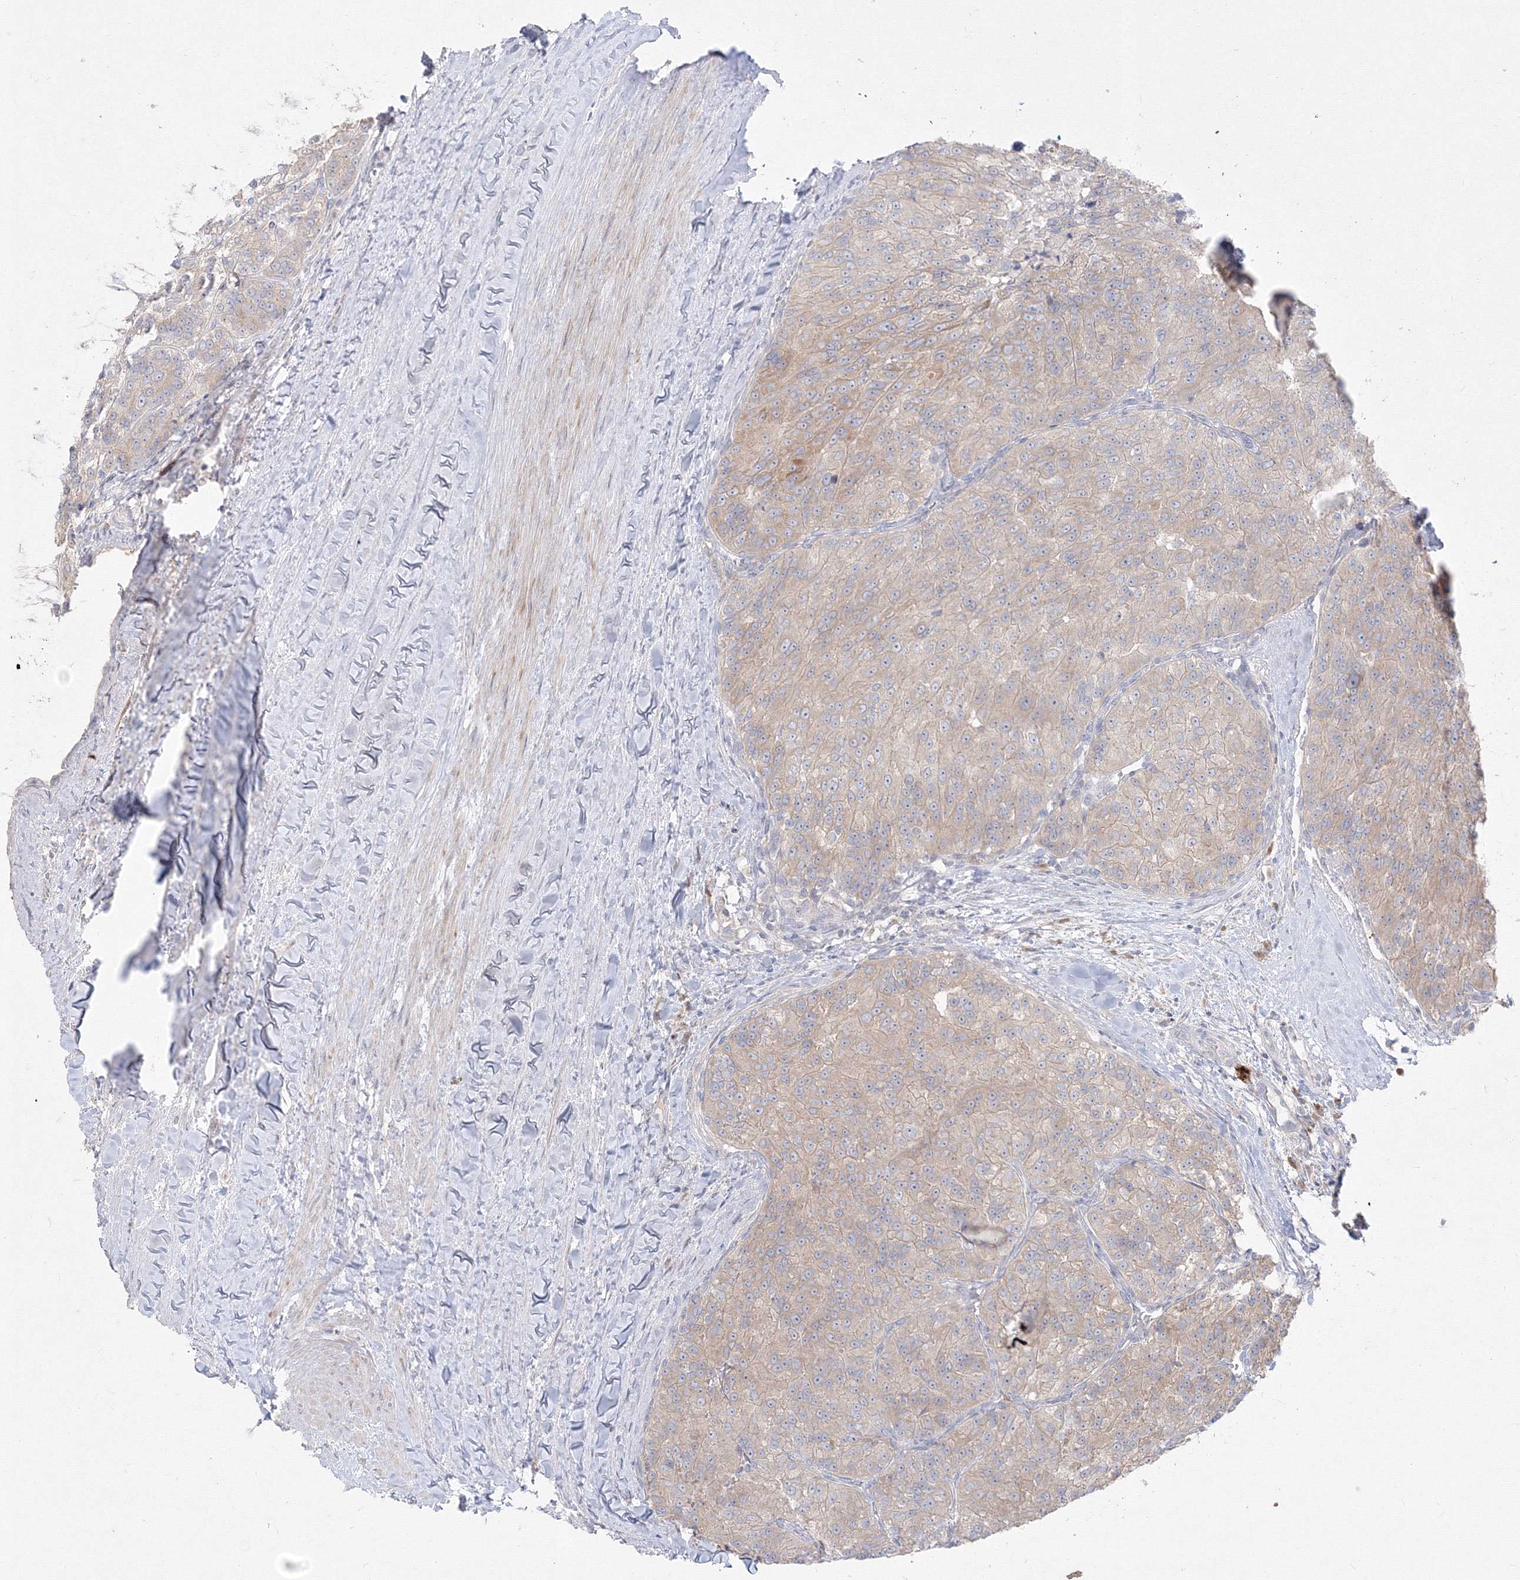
{"staining": {"intensity": "weak", "quantity": ">75%", "location": "cytoplasmic/membranous"}, "tissue": "renal cancer", "cell_type": "Tumor cells", "image_type": "cancer", "snomed": [{"axis": "morphology", "description": "Adenocarcinoma, NOS"}, {"axis": "topography", "description": "Kidney"}], "caption": "The immunohistochemical stain labels weak cytoplasmic/membranous expression in tumor cells of renal adenocarcinoma tissue.", "gene": "FBXL8", "patient": {"sex": "female", "age": 63}}